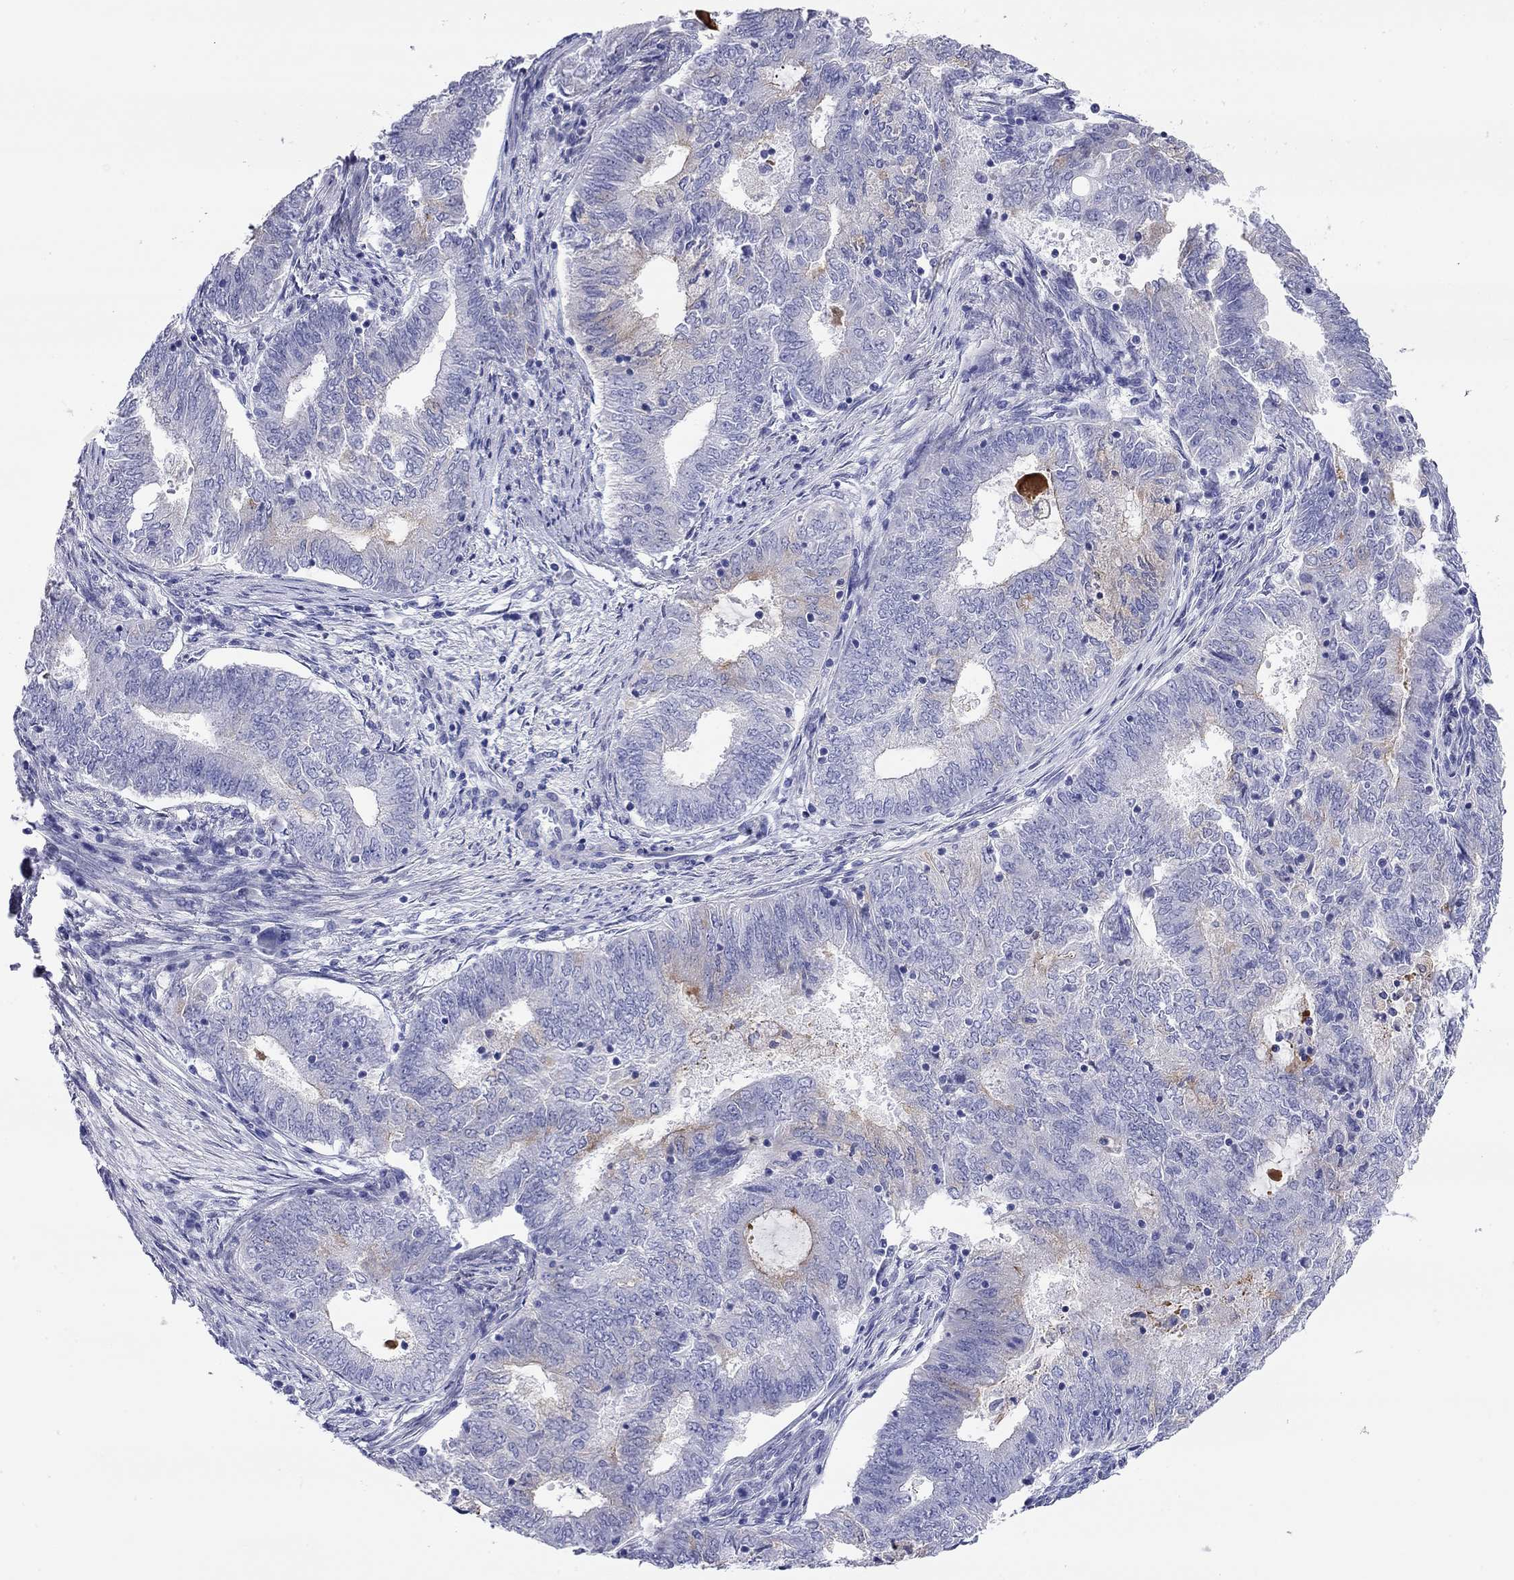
{"staining": {"intensity": "weak", "quantity": "<25%", "location": "cytoplasmic/membranous"}, "tissue": "endometrial cancer", "cell_type": "Tumor cells", "image_type": "cancer", "snomed": [{"axis": "morphology", "description": "Adenocarcinoma, NOS"}, {"axis": "topography", "description": "Endometrium"}], "caption": "Immunohistochemistry histopathology image of human endometrial adenocarcinoma stained for a protein (brown), which shows no expression in tumor cells.", "gene": "CMYA5", "patient": {"sex": "female", "age": 62}}